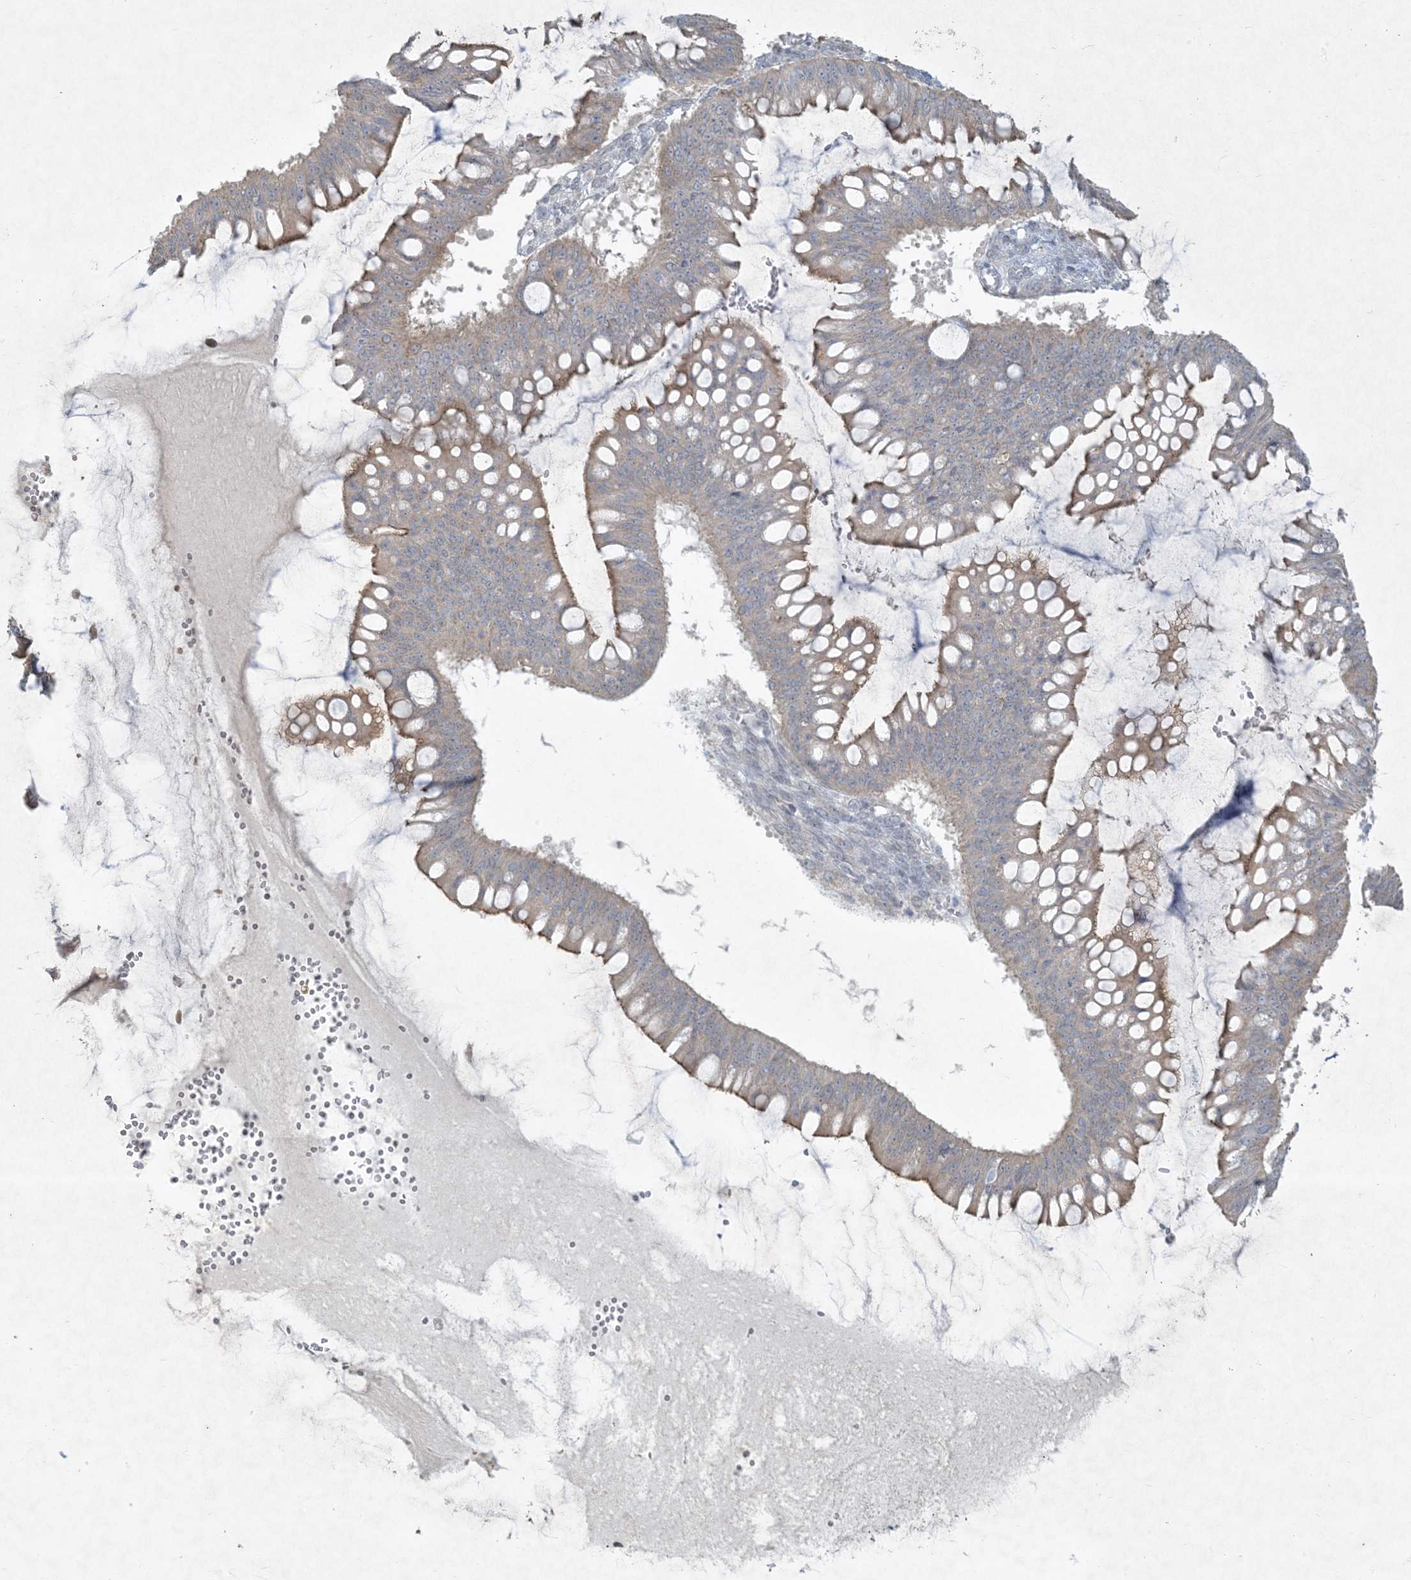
{"staining": {"intensity": "moderate", "quantity": "25%-75%", "location": "cytoplasmic/membranous"}, "tissue": "ovarian cancer", "cell_type": "Tumor cells", "image_type": "cancer", "snomed": [{"axis": "morphology", "description": "Cystadenocarcinoma, mucinous, NOS"}, {"axis": "topography", "description": "Ovary"}], "caption": "Moderate cytoplasmic/membranous positivity is identified in approximately 25%-75% of tumor cells in ovarian mucinous cystadenocarcinoma. The staining was performed using DAB, with brown indicating positive protein expression. Nuclei are stained blue with hematoxylin.", "gene": "BCORL1", "patient": {"sex": "female", "age": 73}}